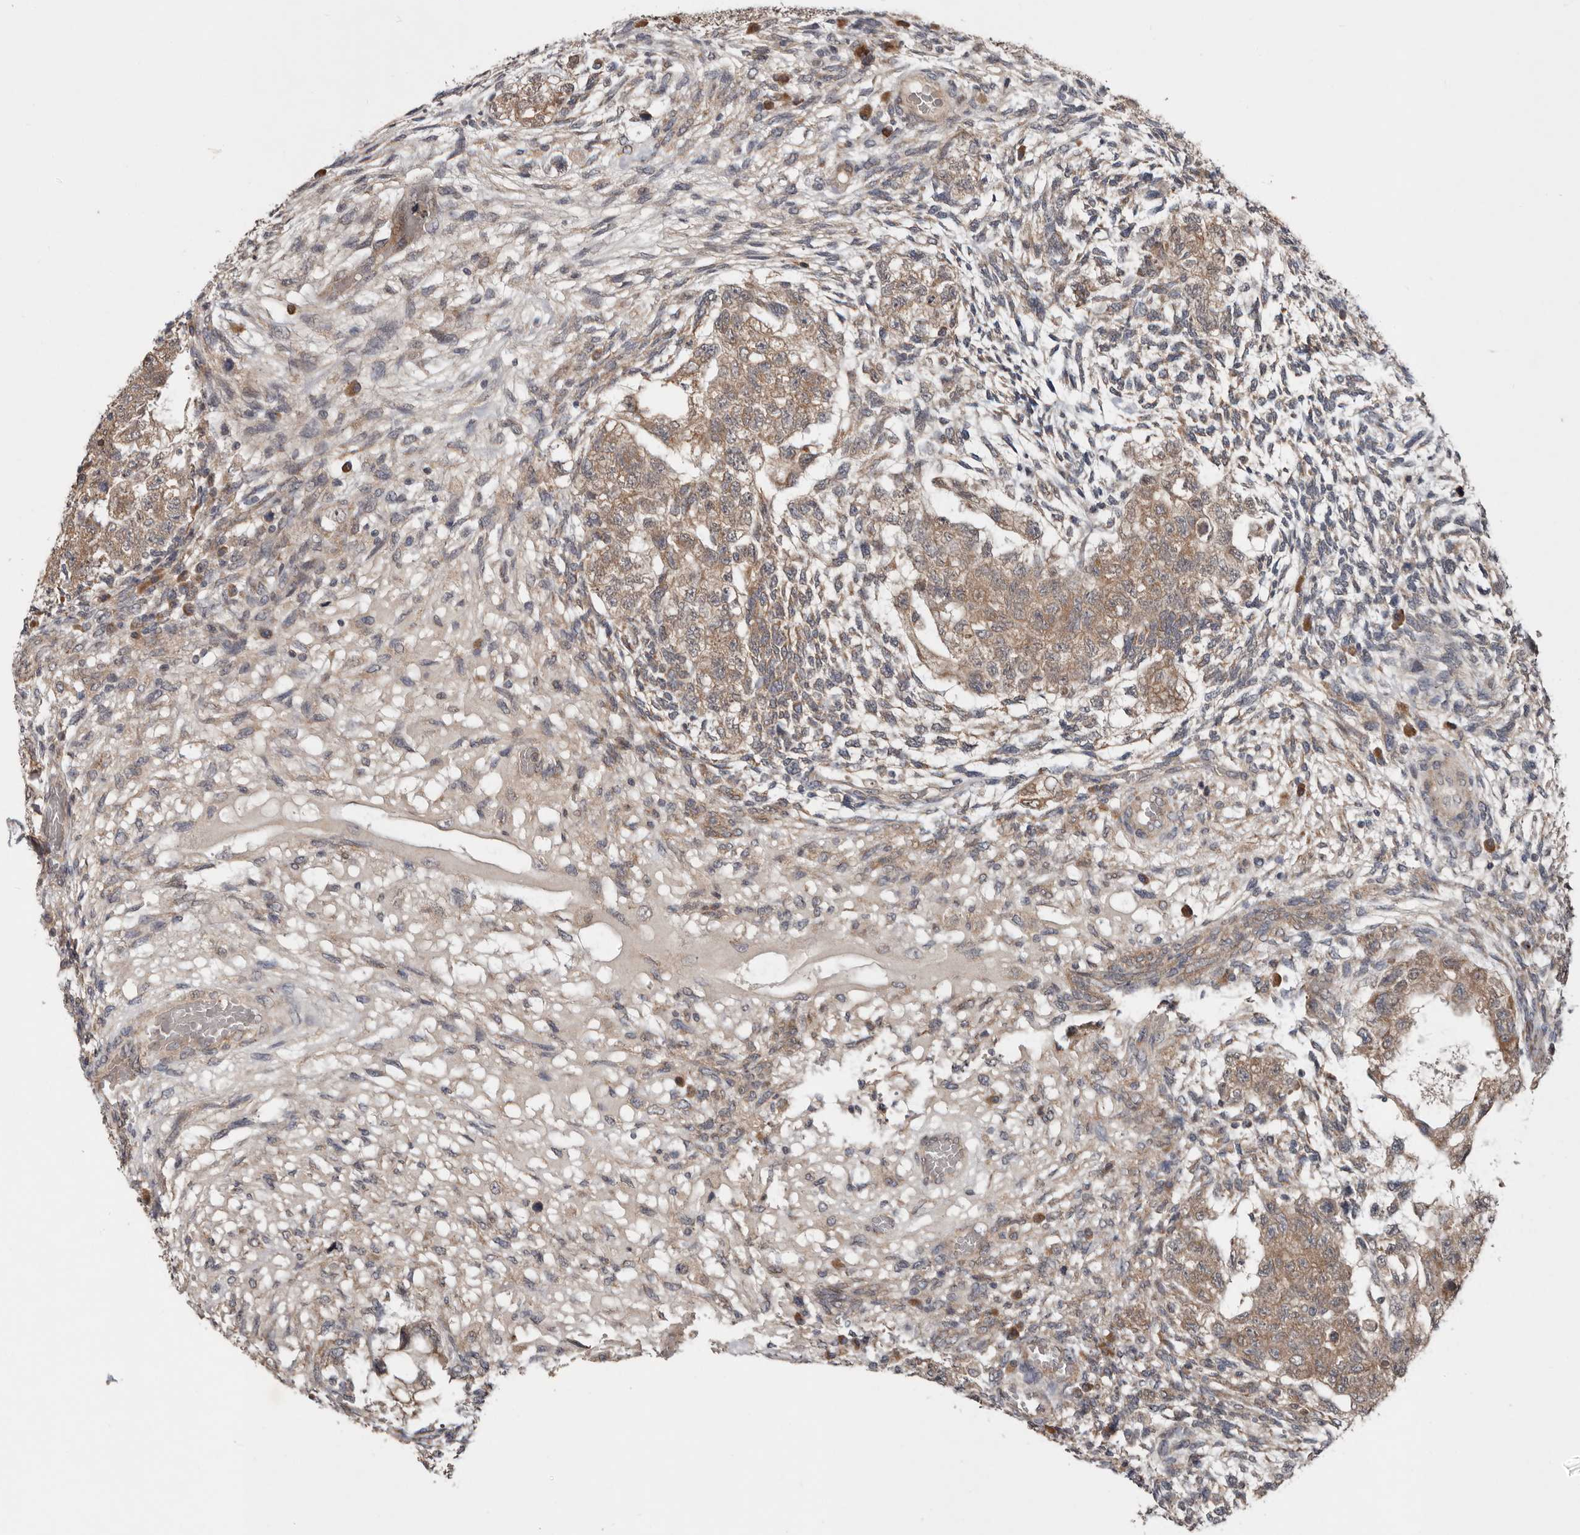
{"staining": {"intensity": "moderate", "quantity": ">75%", "location": "cytoplasmic/membranous"}, "tissue": "testis cancer", "cell_type": "Tumor cells", "image_type": "cancer", "snomed": [{"axis": "morphology", "description": "Normal tissue, NOS"}, {"axis": "morphology", "description": "Carcinoma, Embryonal, NOS"}, {"axis": "topography", "description": "Testis"}], "caption": "DAB (3,3'-diaminobenzidine) immunohistochemical staining of human testis cancer displays moderate cytoplasmic/membranous protein expression in about >75% of tumor cells.", "gene": "CHML", "patient": {"sex": "male", "age": 36}}